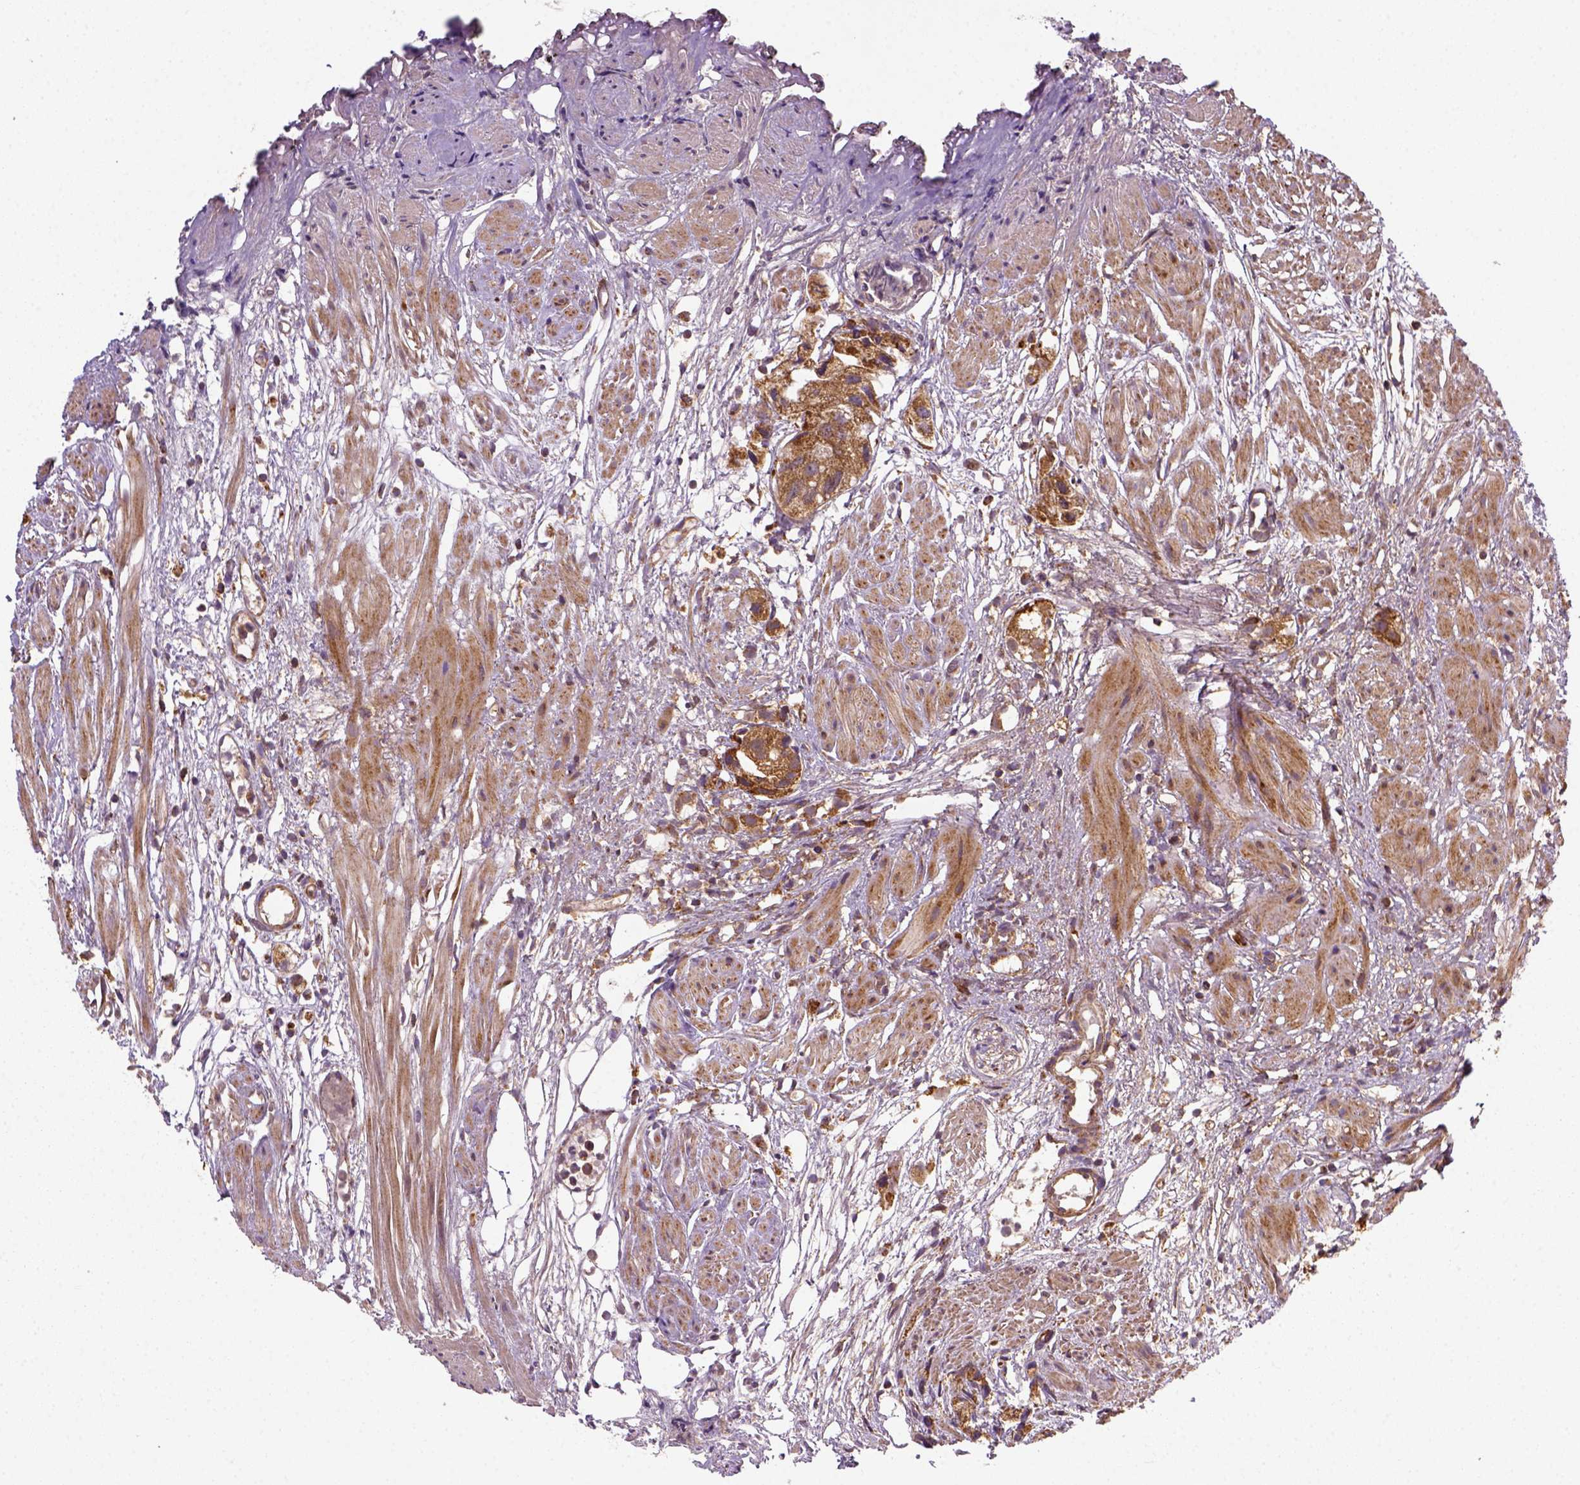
{"staining": {"intensity": "moderate", "quantity": ">75%", "location": "cytoplasmic/membranous"}, "tissue": "prostate cancer", "cell_type": "Tumor cells", "image_type": "cancer", "snomed": [{"axis": "morphology", "description": "Adenocarcinoma, High grade"}, {"axis": "topography", "description": "Prostate"}], "caption": "A photomicrograph of human prostate cancer stained for a protein reveals moderate cytoplasmic/membranous brown staining in tumor cells.", "gene": "MAPK8IP3", "patient": {"sex": "male", "age": 68}}